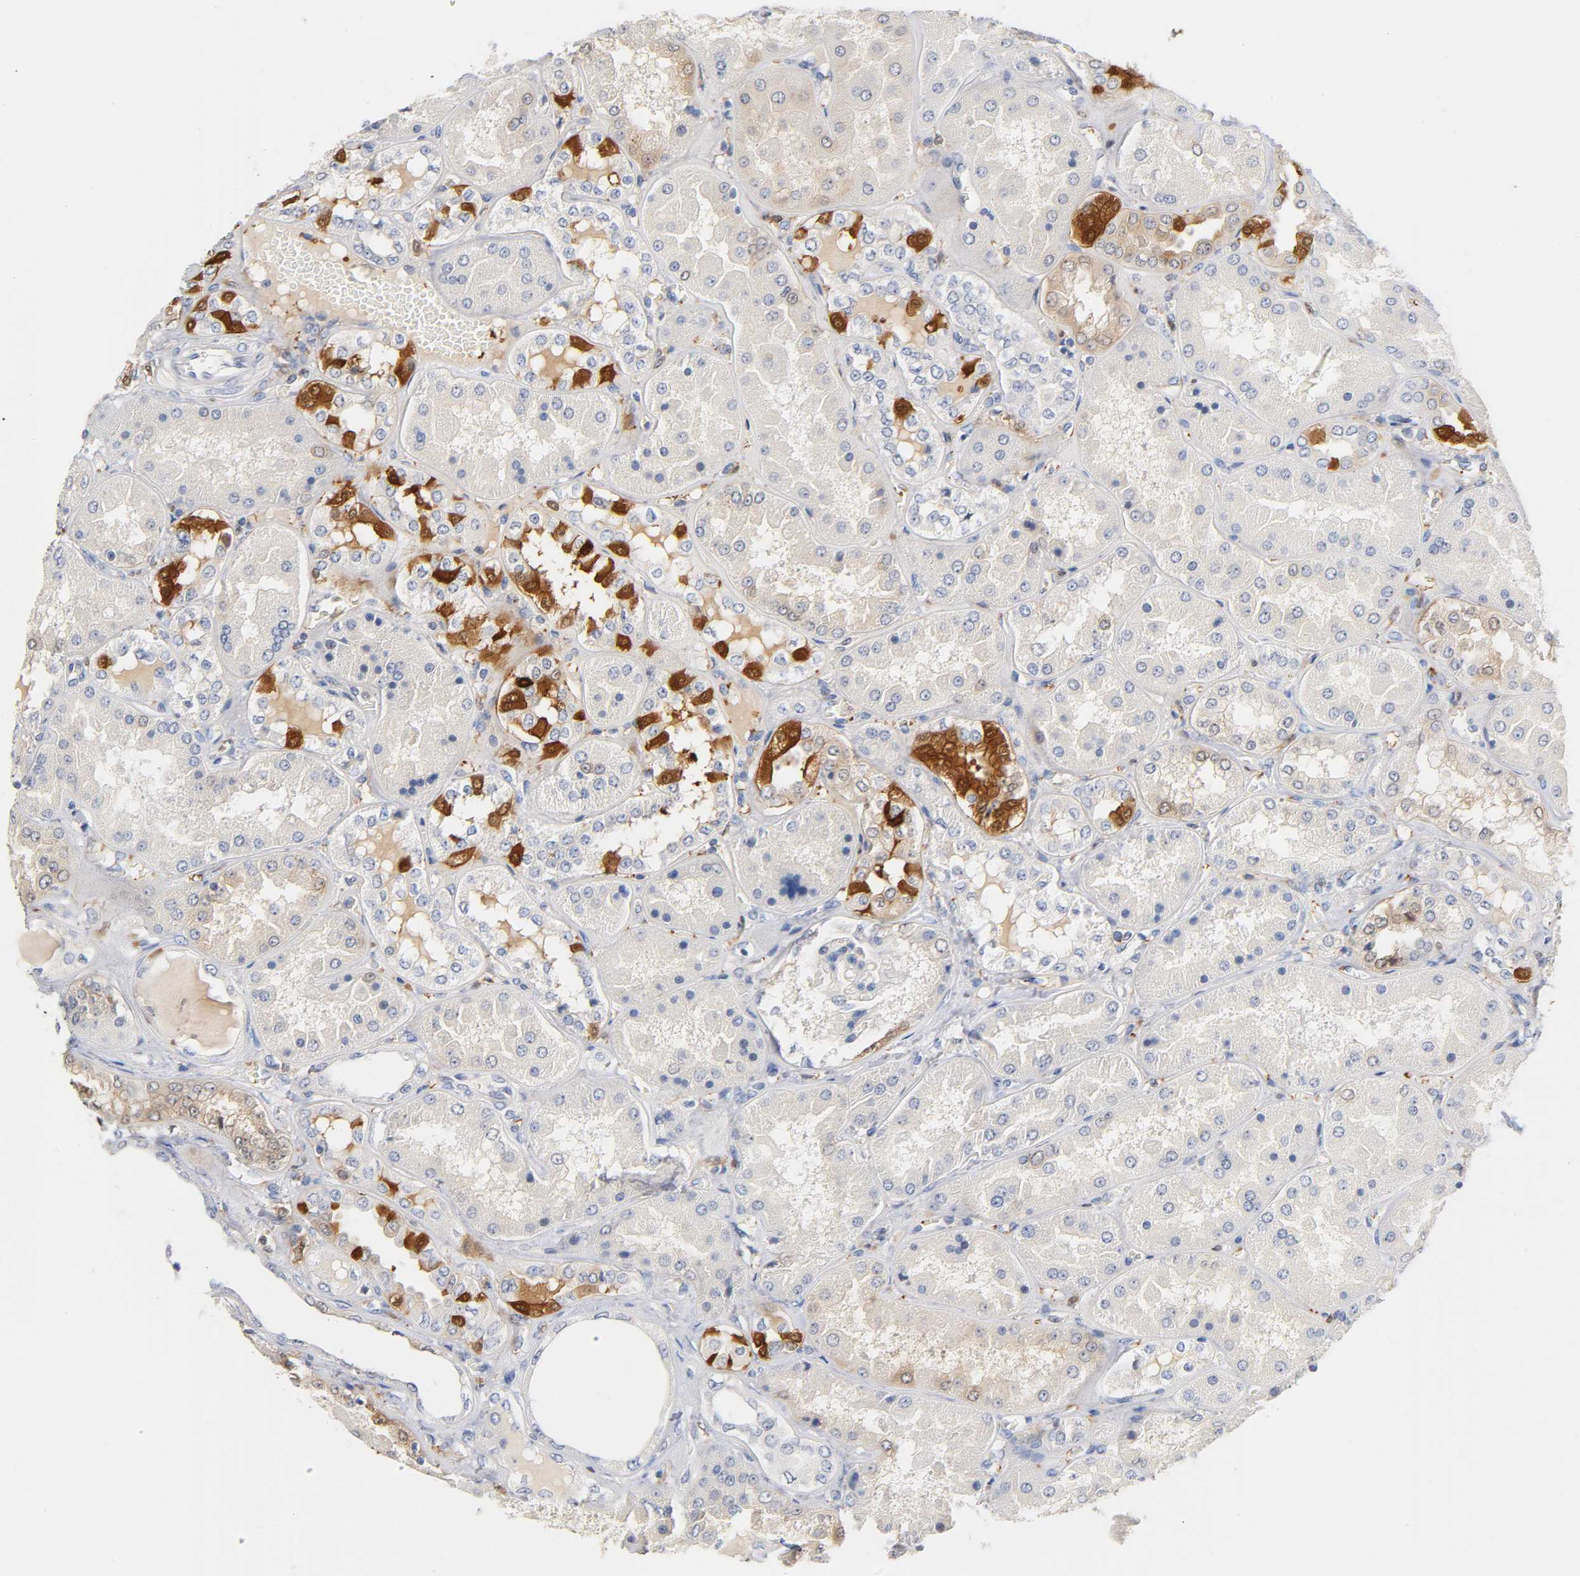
{"staining": {"intensity": "negative", "quantity": "none", "location": "none"}, "tissue": "kidney", "cell_type": "Cells in glomeruli", "image_type": "normal", "snomed": [{"axis": "morphology", "description": "Normal tissue, NOS"}, {"axis": "topography", "description": "Kidney"}], "caption": "Immunohistochemistry photomicrograph of benign kidney: human kidney stained with DAB displays no significant protein staining in cells in glomeruli.", "gene": "IL18", "patient": {"sex": "female", "age": 56}}